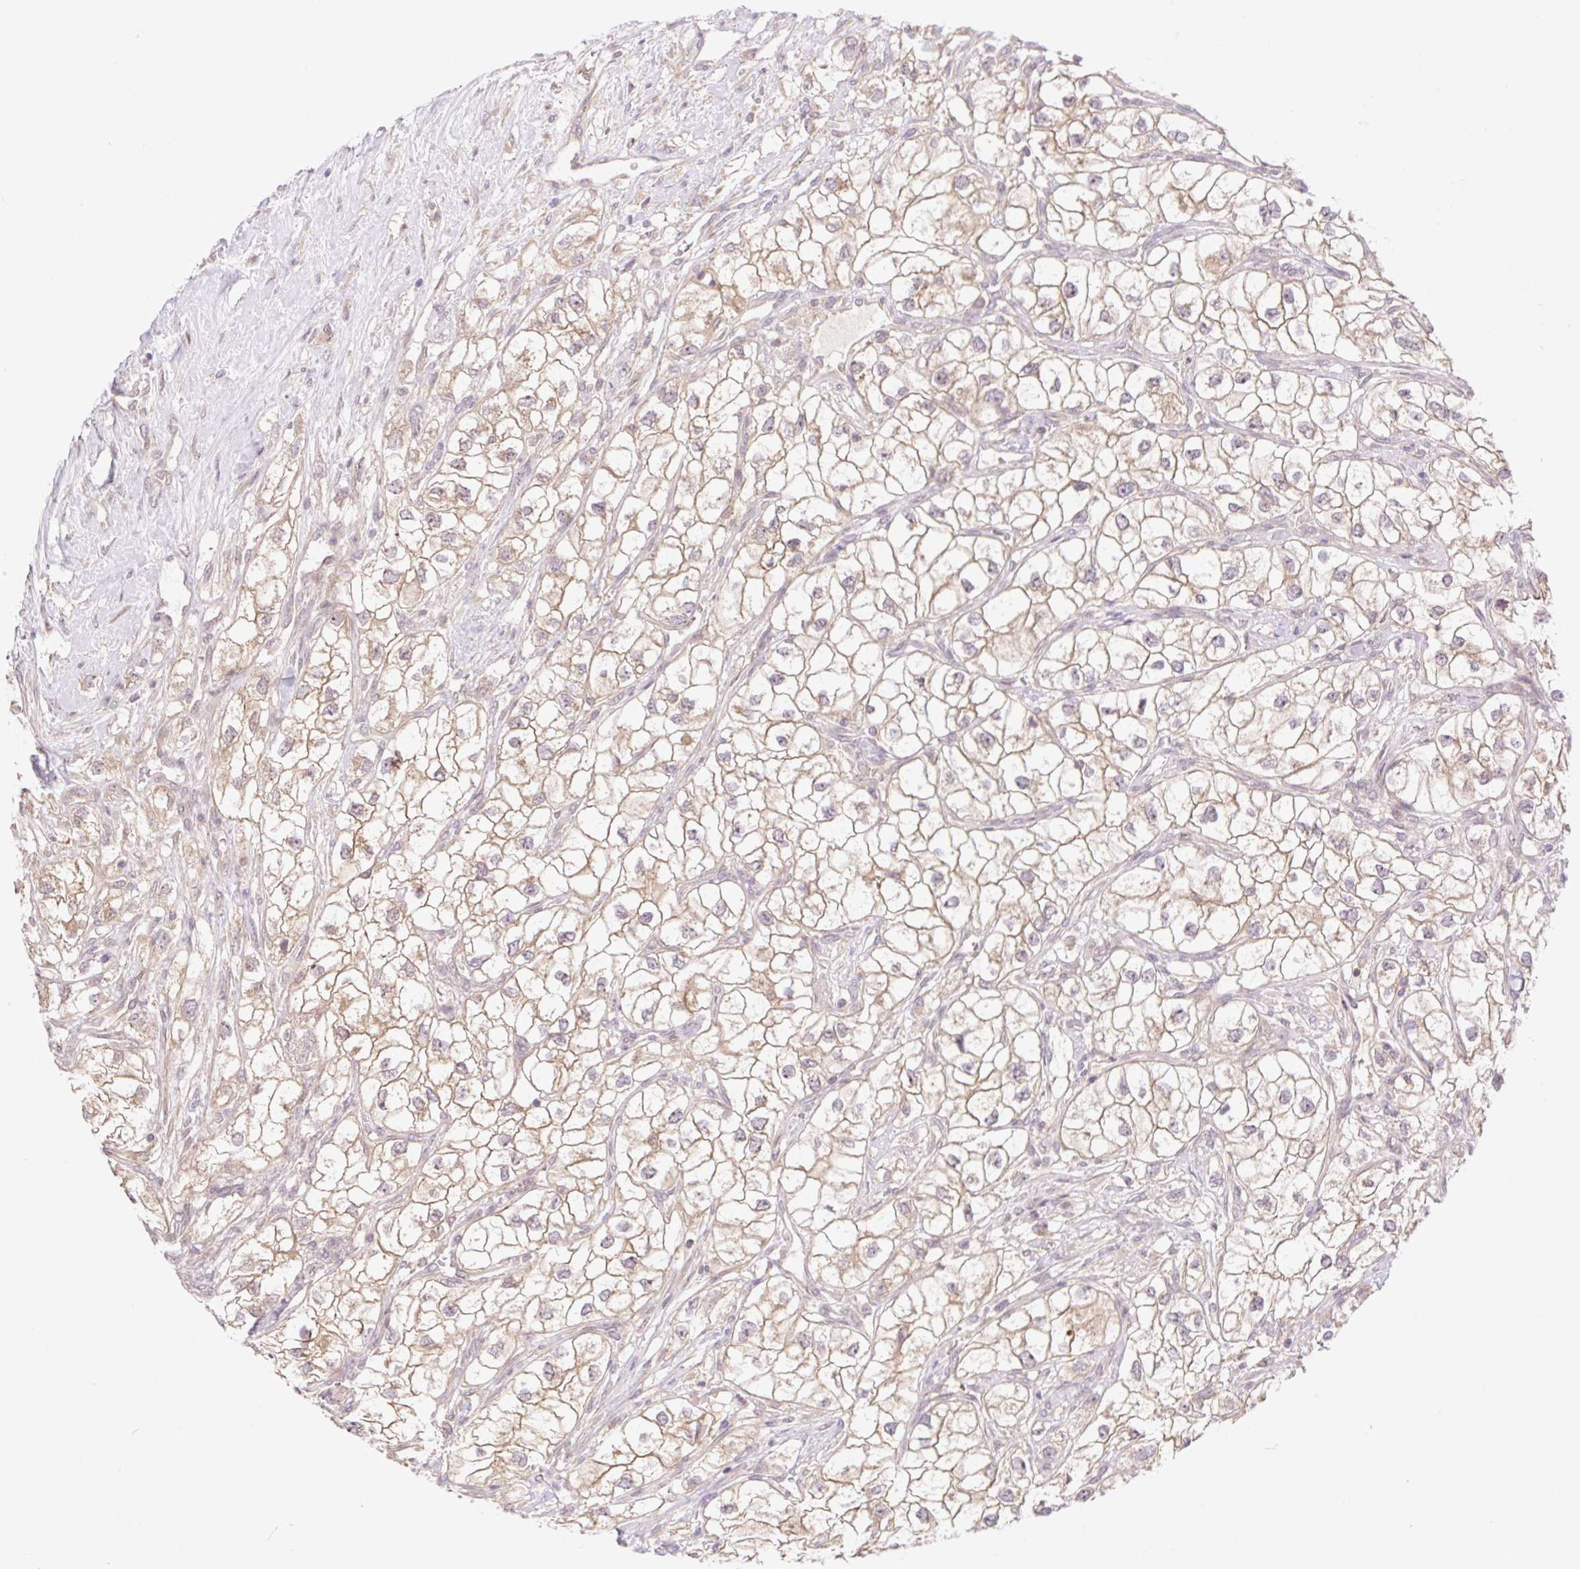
{"staining": {"intensity": "weak", "quantity": ">75%", "location": "cytoplasmic/membranous"}, "tissue": "renal cancer", "cell_type": "Tumor cells", "image_type": "cancer", "snomed": [{"axis": "morphology", "description": "Adenocarcinoma, NOS"}, {"axis": "topography", "description": "Kidney"}], "caption": "Tumor cells show low levels of weak cytoplasmic/membranous staining in about >75% of cells in renal adenocarcinoma.", "gene": "VPS25", "patient": {"sex": "male", "age": 59}}